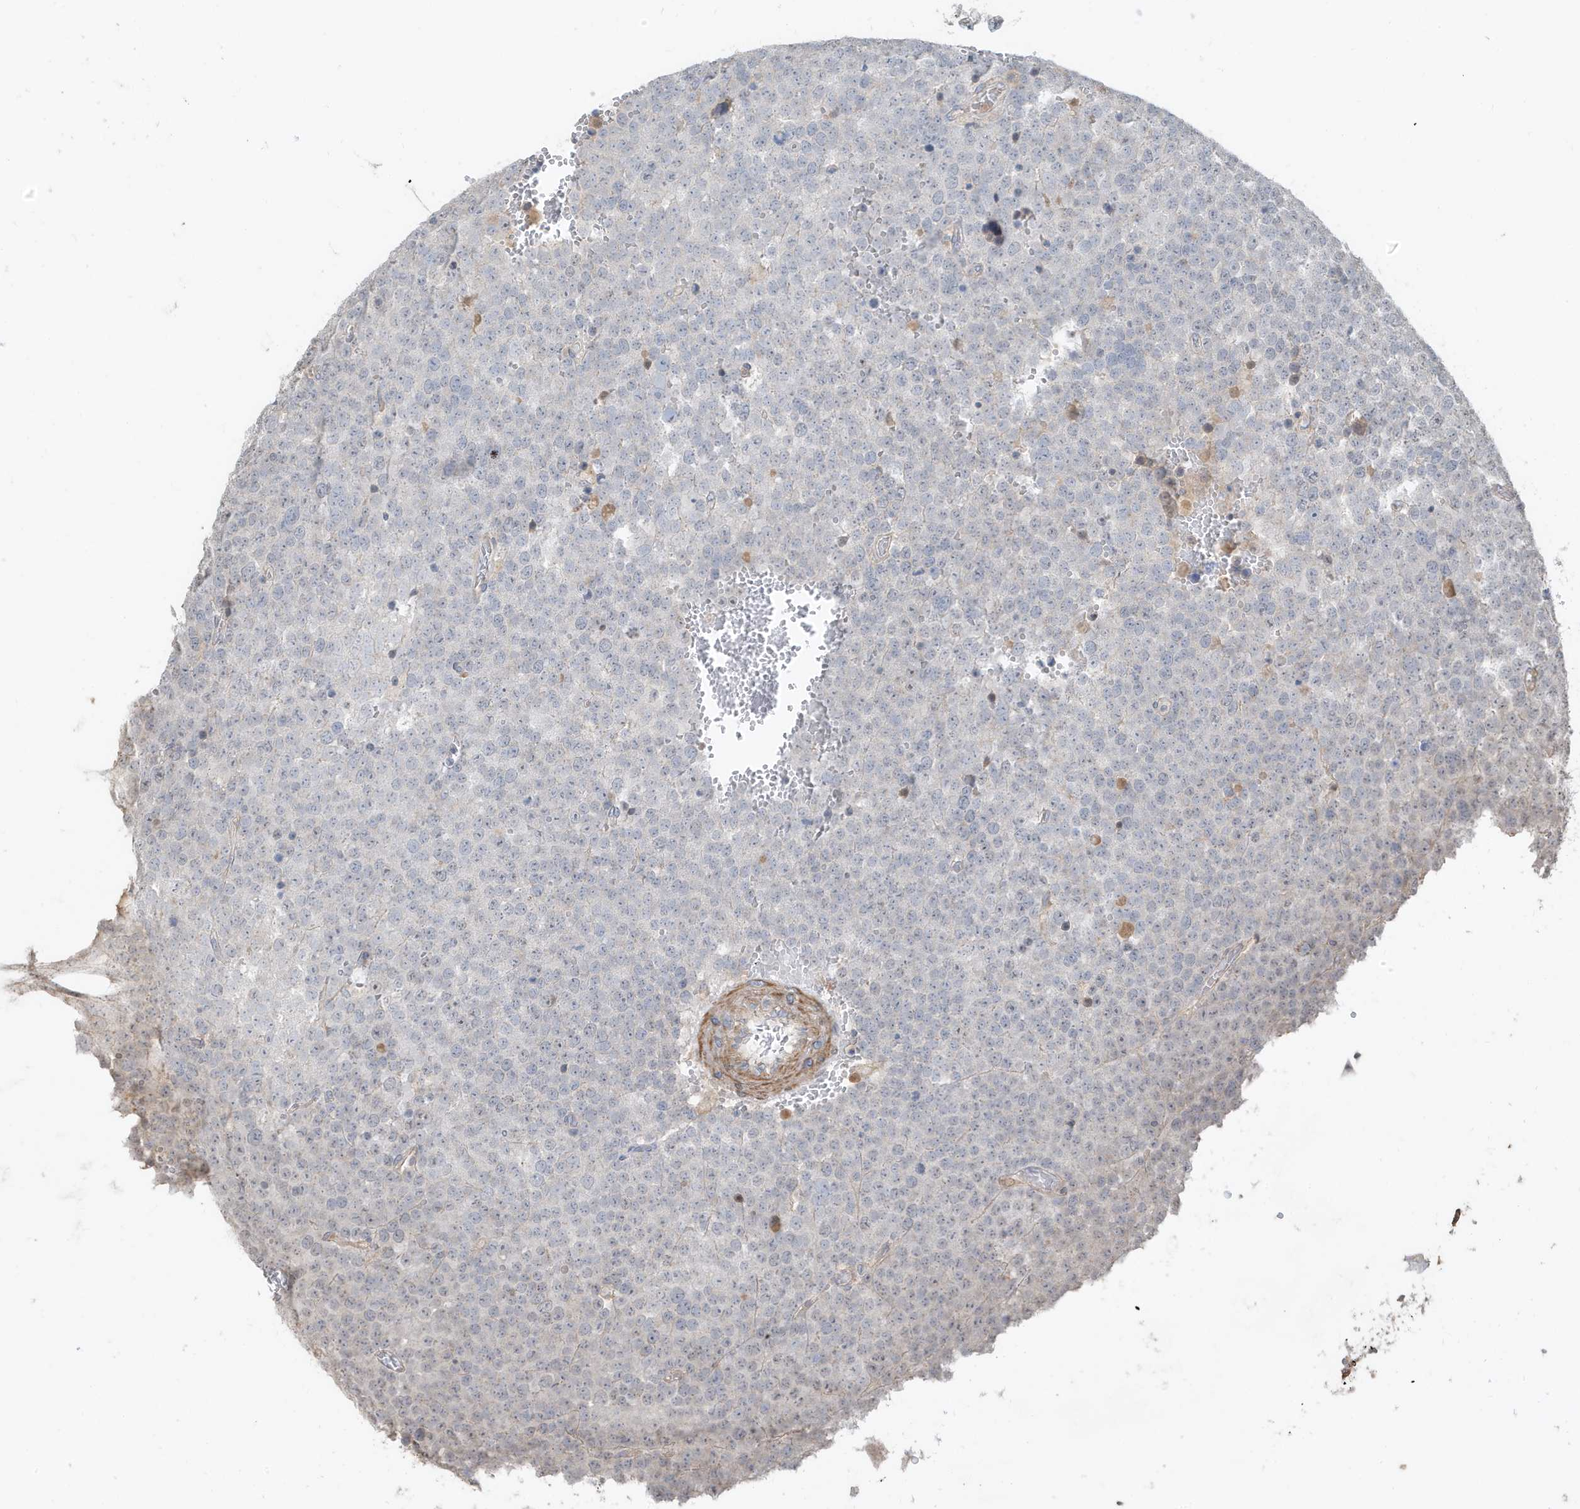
{"staining": {"intensity": "negative", "quantity": "none", "location": "none"}, "tissue": "testis cancer", "cell_type": "Tumor cells", "image_type": "cancer", "snomed": [{"axis": "morphology", "description": "Seminoma, NOS"}, {"axis": "topography", "description": "Testis"}], "caption": "An immunohistochemistry micrograph of testis cancer (seminoma) is shown. There is no staining in tumor cells of testis cancer (seminoma).", "gene": "PRRT3", "patient": {"sex": "male", "age": 71}}